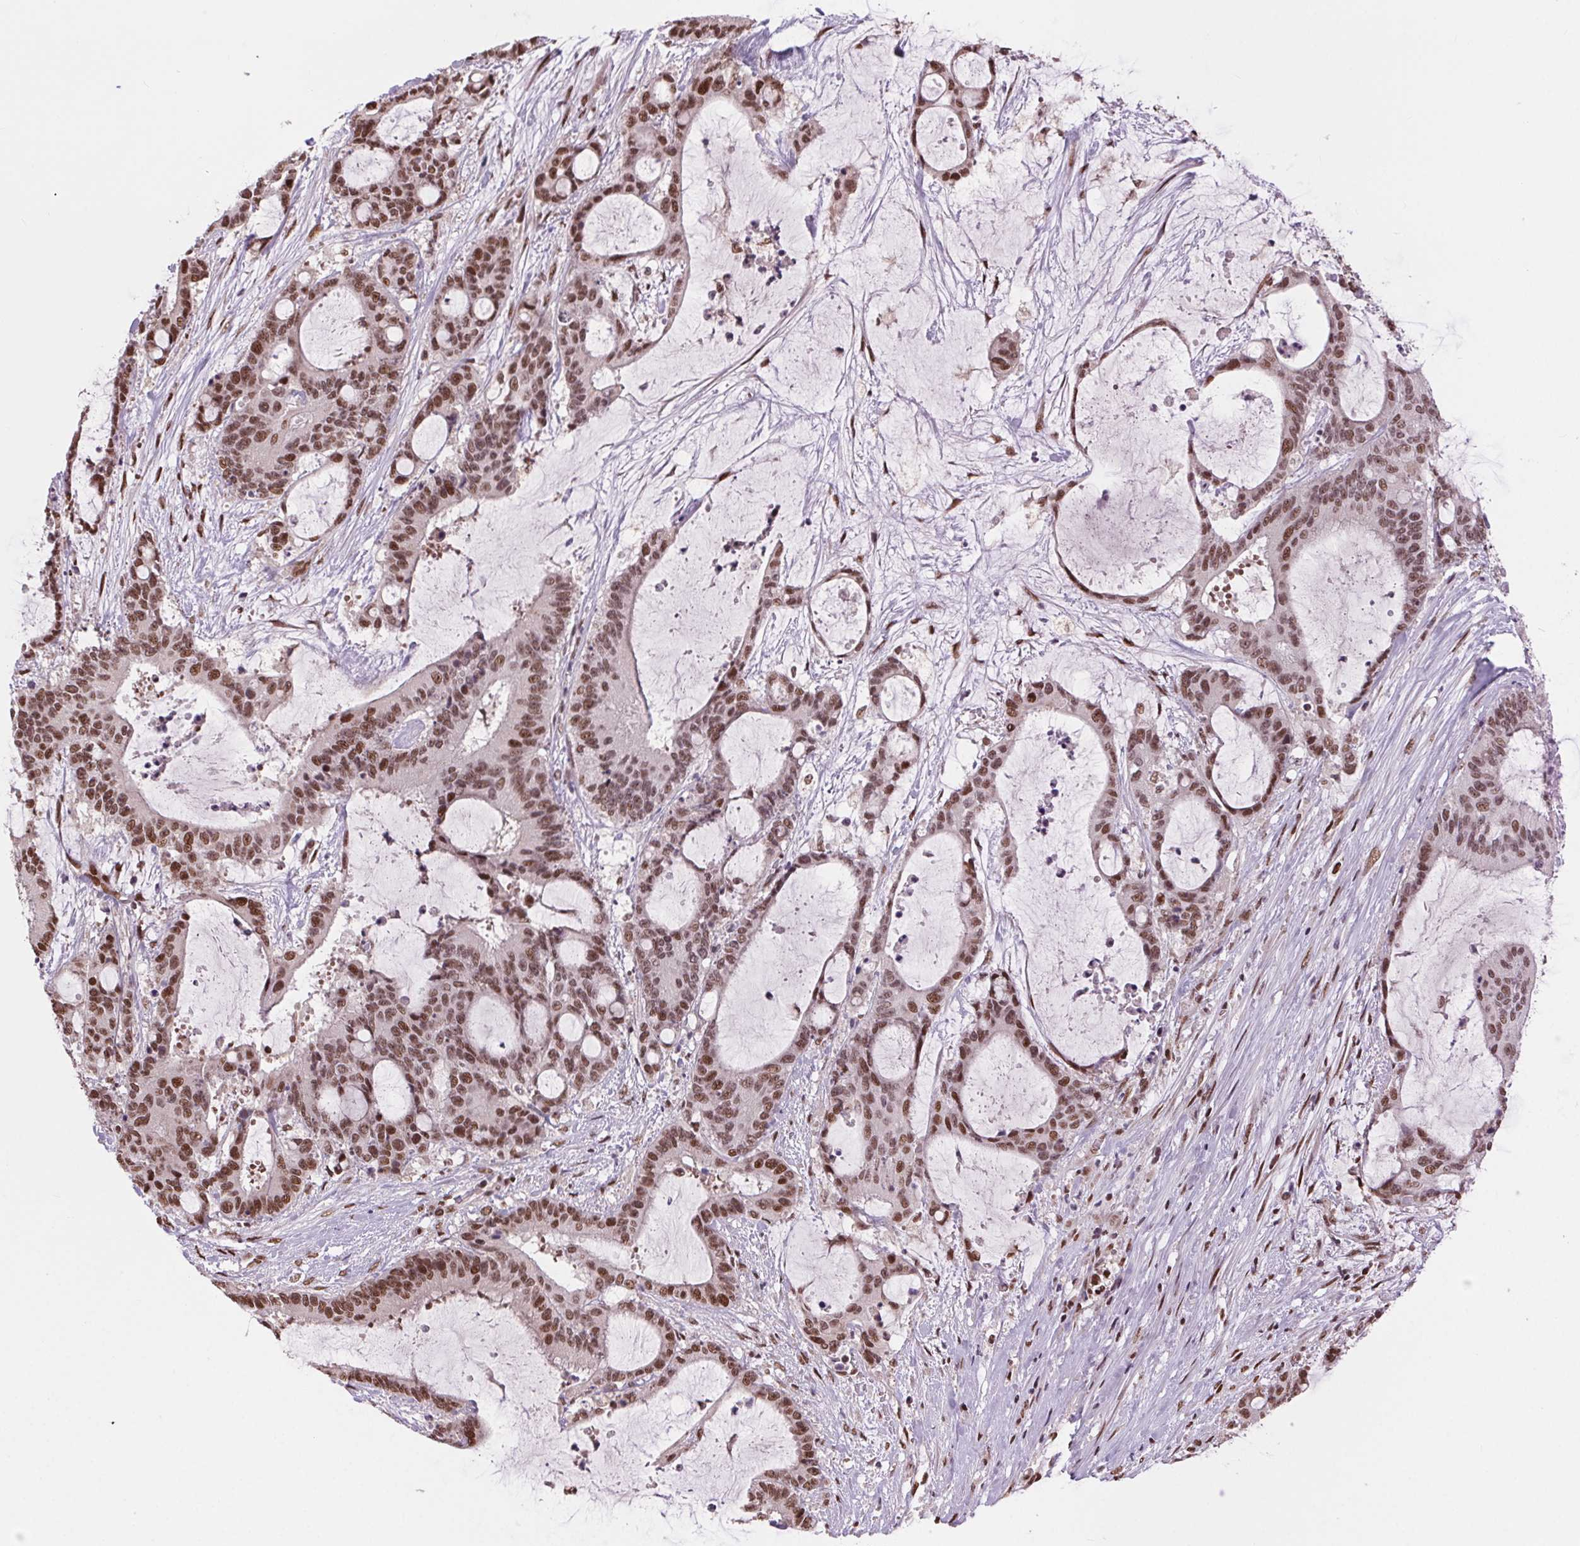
{"staining": {"intensity": "moderate", "quantity": ">75%", "location": "nuclear"}, "tissue": "liver cancer", "cell_type": "Tumor cells", "image_type": "cancer", "snomed": [{"axis": "morphology", "description": "Normal tissue, NOS"}, {"axis": "morphology", "description": "Cholangiocarcinoma"}, {"axis": "topography", "description": "Liver"}, {"axis": "topography", "description": "Peripheral nerve tissue"}], "caption": "Immunohistochemistry (IHC) histopathology image of neoplastic tissue: human cholangiocarcinoma (liver) stained using IHC shows medium levels of moderate protein expression localized specifically in the nuclear of tumor cells, appearing as a nuclear brown color.", "gene": "RAD23A", "patient": {"sex": "female", "age": 73}}